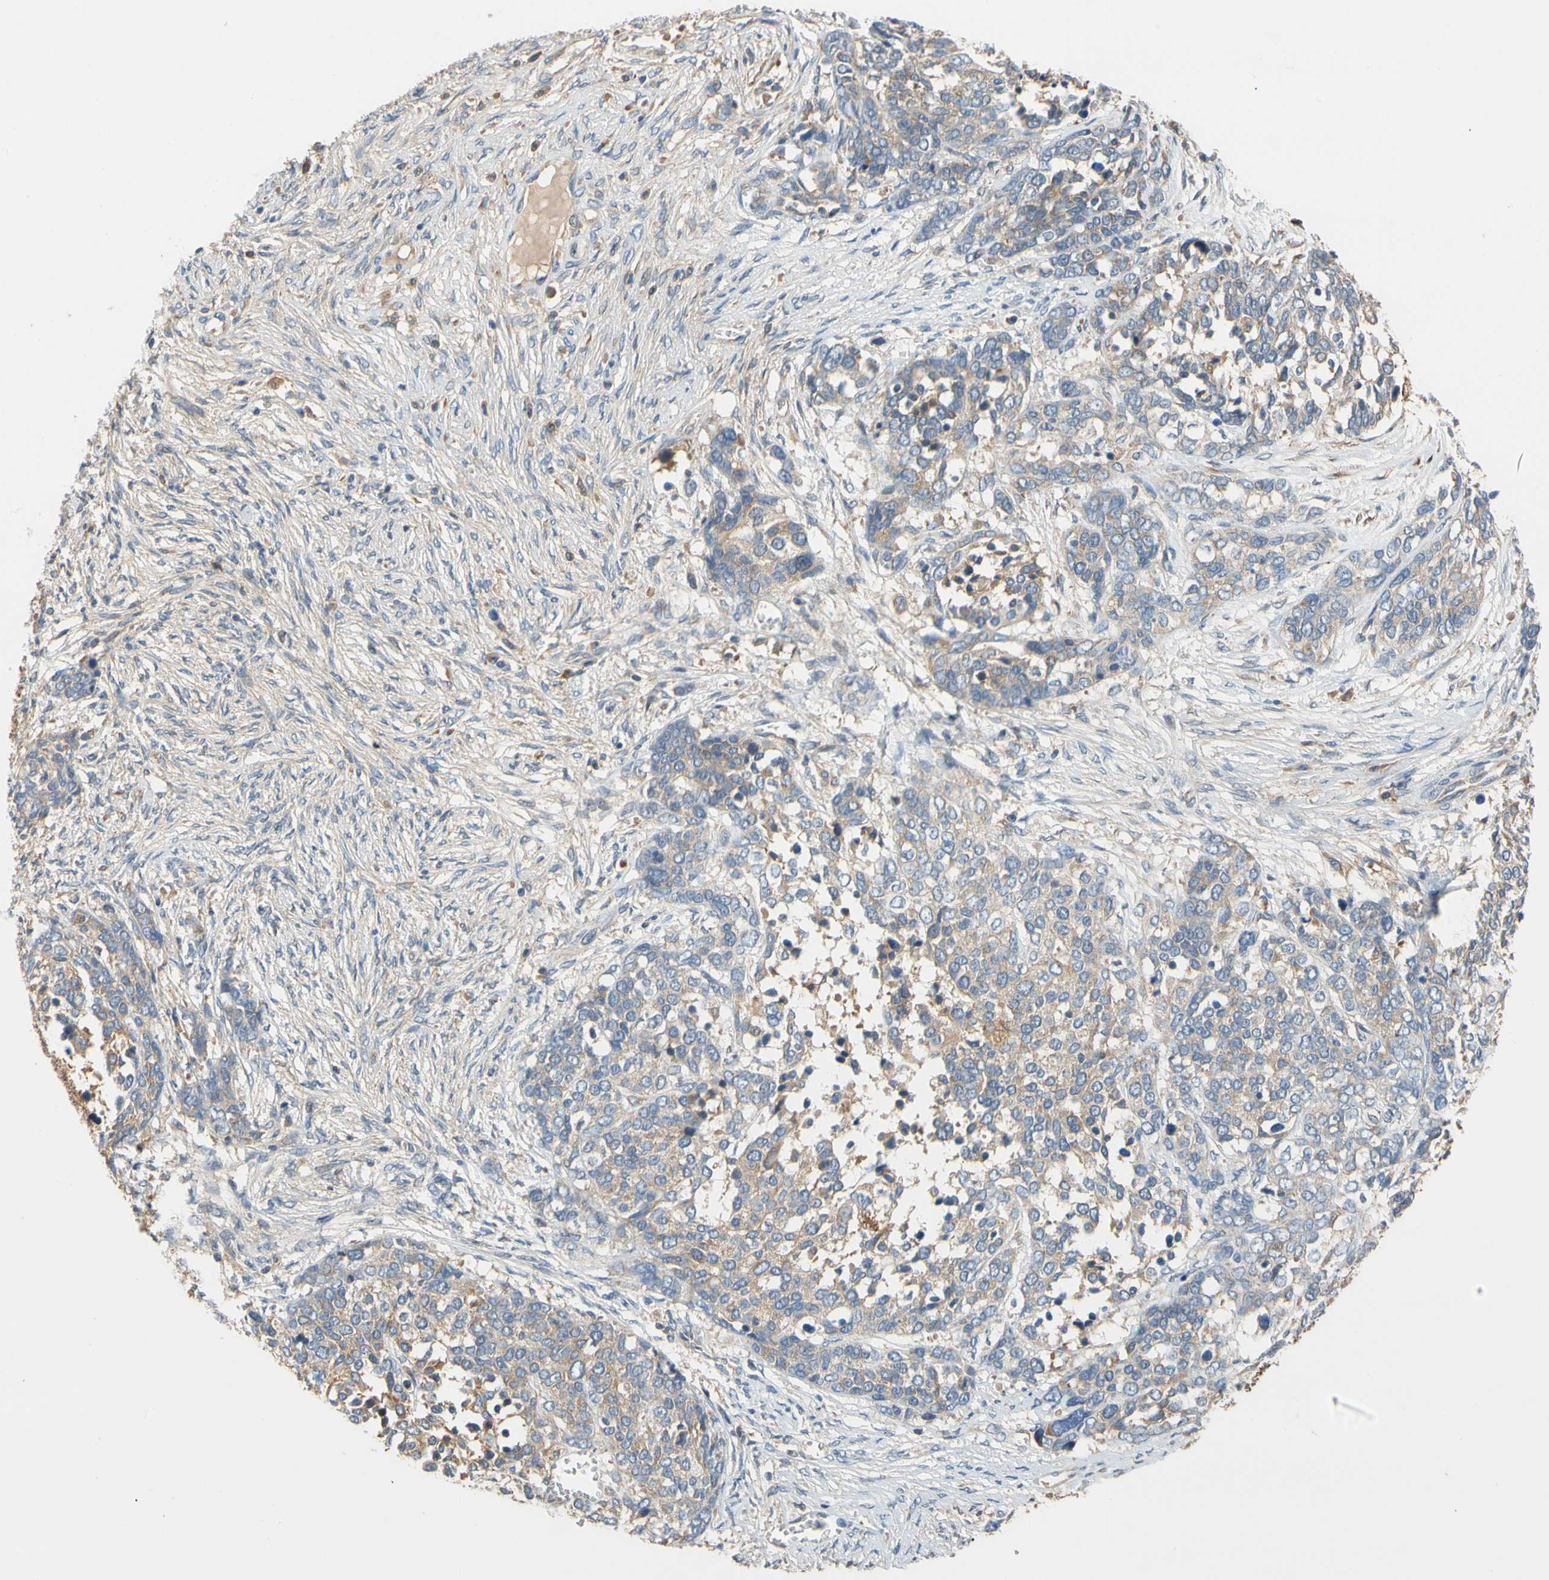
{"staining": {"intensity": "weak", "quantity": "25%-75%", "location": "cytoplasmic/membranous"}, "tissue": "ovarian cancer", "cell_type": "Tumor cells", "image_type": "cancer", "snomed": [{"axis": "morphology", "description": "Cystadenocarcinoma, serous, NOS"}, {"axis": "topography", "description": "Ovary"}], "caption": "Brown immunohistochemical staining in human ovarian cancer demonstrates weak cytoplasmic/membranous expression in about 25%-75% of tumor cells.", "gene": "USP46", "patient": {"sex": "female", "age": 44}}